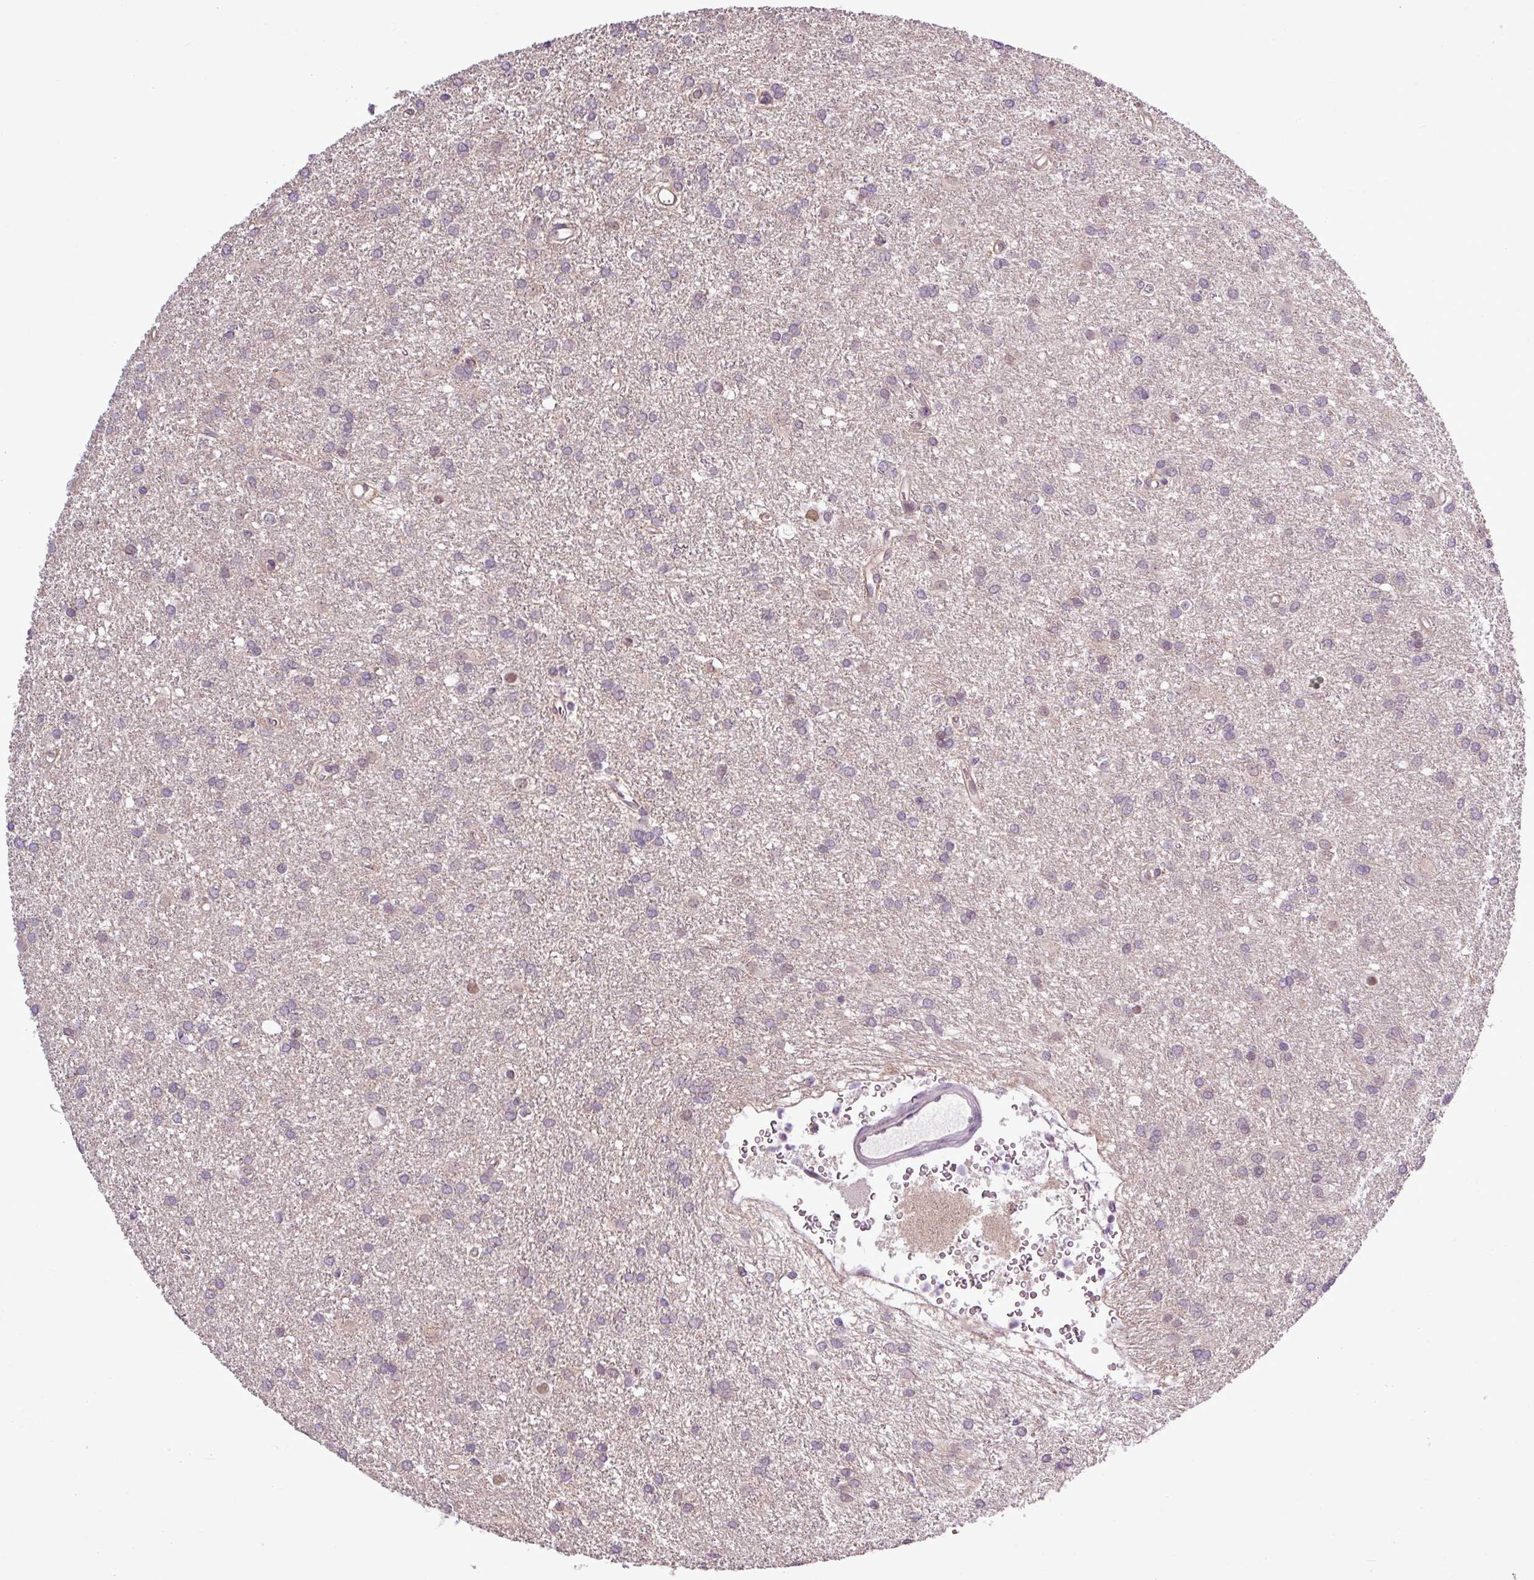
{"staining": {"intensity": "negative", "quantity": "none", "location": "none"}, "tissue": "glioma", "cell_type": "Tumor cells", "image_type": "cancer", "snomed": [{"axis": "morphology", "description": "Glioma, malignant, High grade"}, {"axis": "topography", "description": "Brain"}], "caption": "An immunohistochemistry (IHC) histopathology image of glioma is shown. There is no staining in tumor cells of glioma.", "gene": "GPT2", "patient": {"sex": "female", "age": 50}}